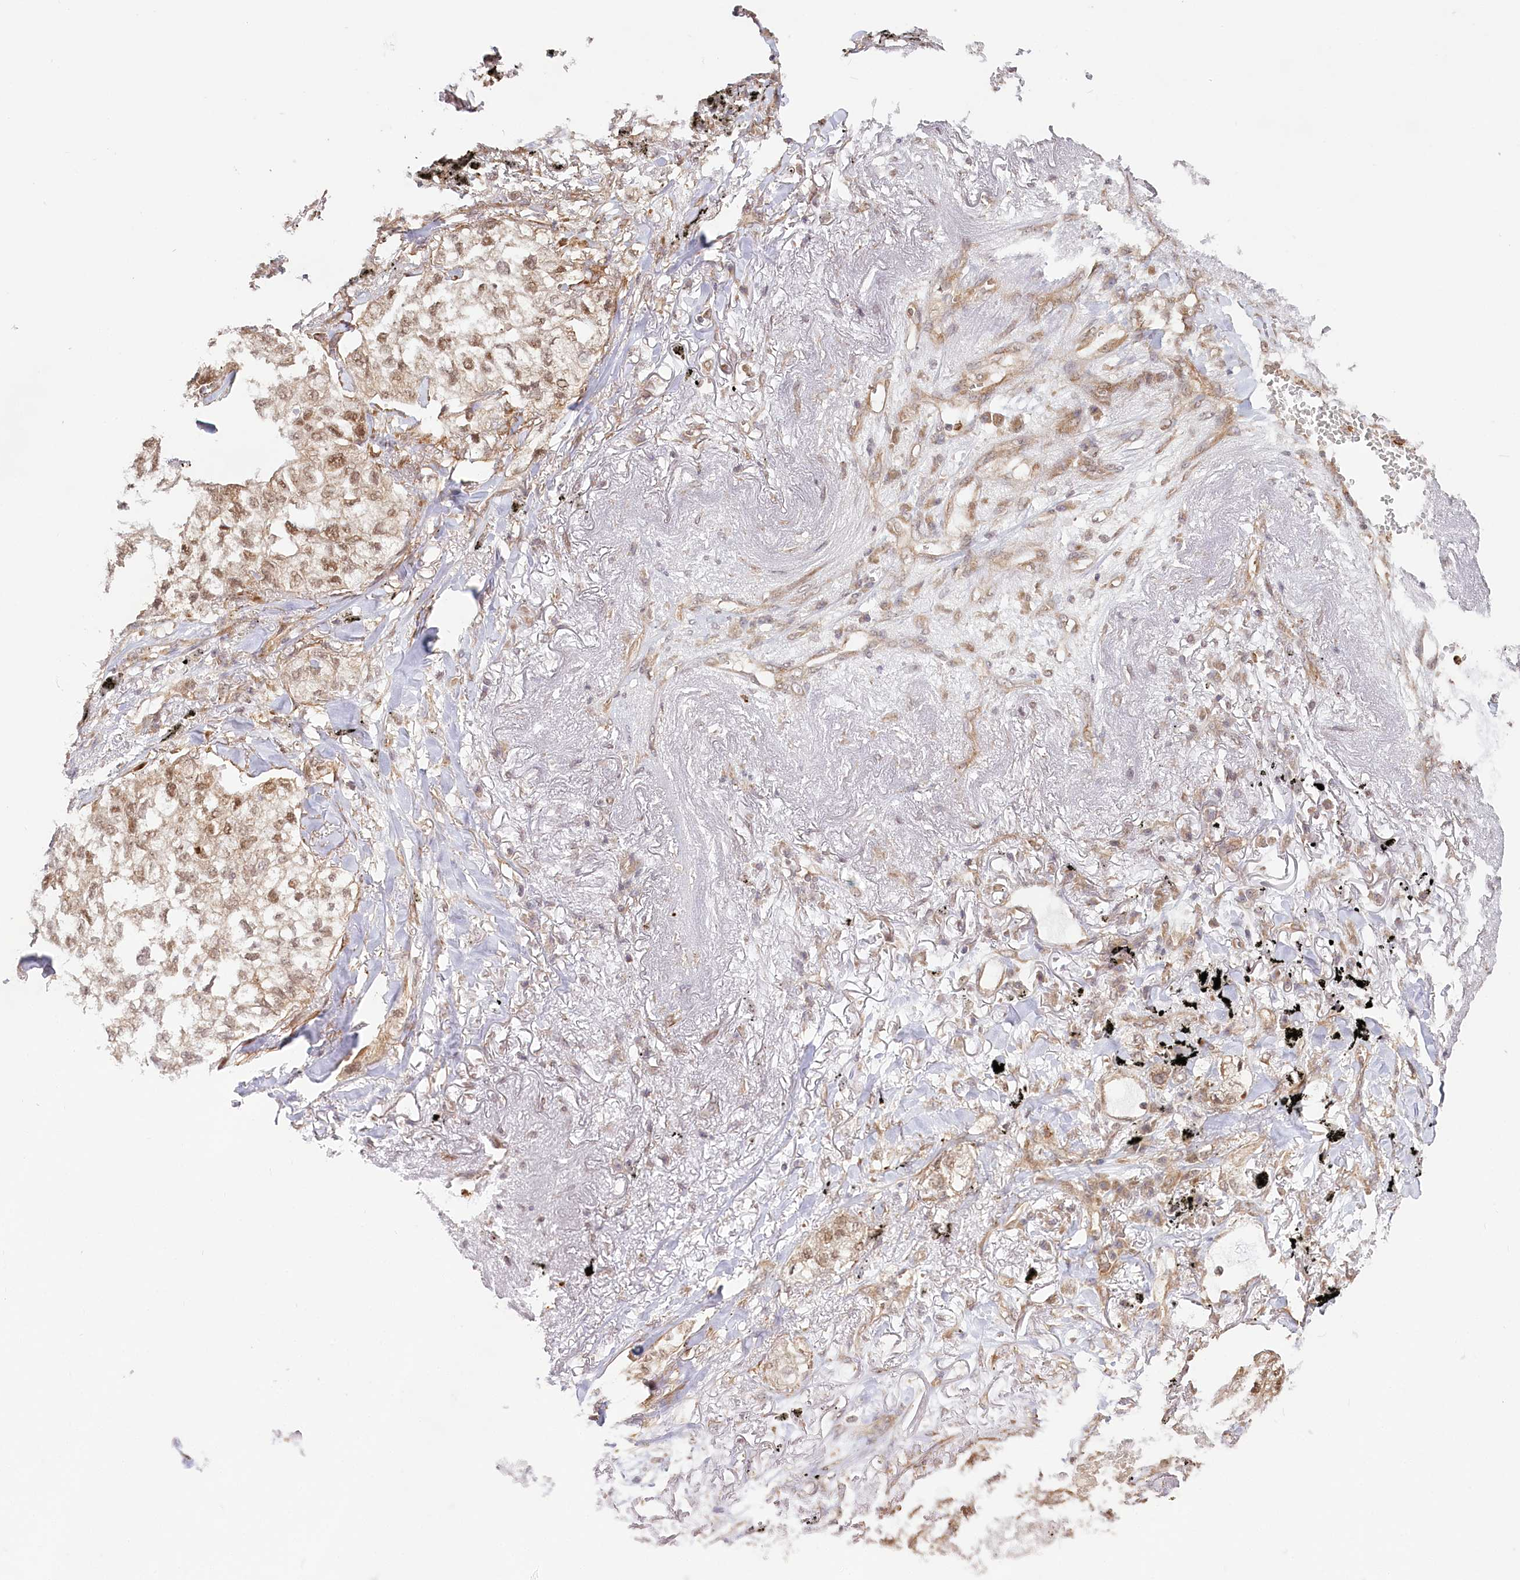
{"staining": {"intensity": "moderate", "quantity": "25%-75%", "location": "nuclear"}, "tissue": "lung cancer", "cell_type": "Tumor cells", "image_type": "cancer", "snomed": [{"axis": "morphology", "description": "Adenocarcinoma, NOS"}, {"axis": "topography", "description": "Lung"}], "caption": "The micrograph demonstrates immunohistochemical staining of lung adenocarcinoma. There is moderate nuclear positivity is present in approximately 25%-75% of tumor cells.", "gene": "CEP70", "patient": {"sex": "male", "age": 65}}